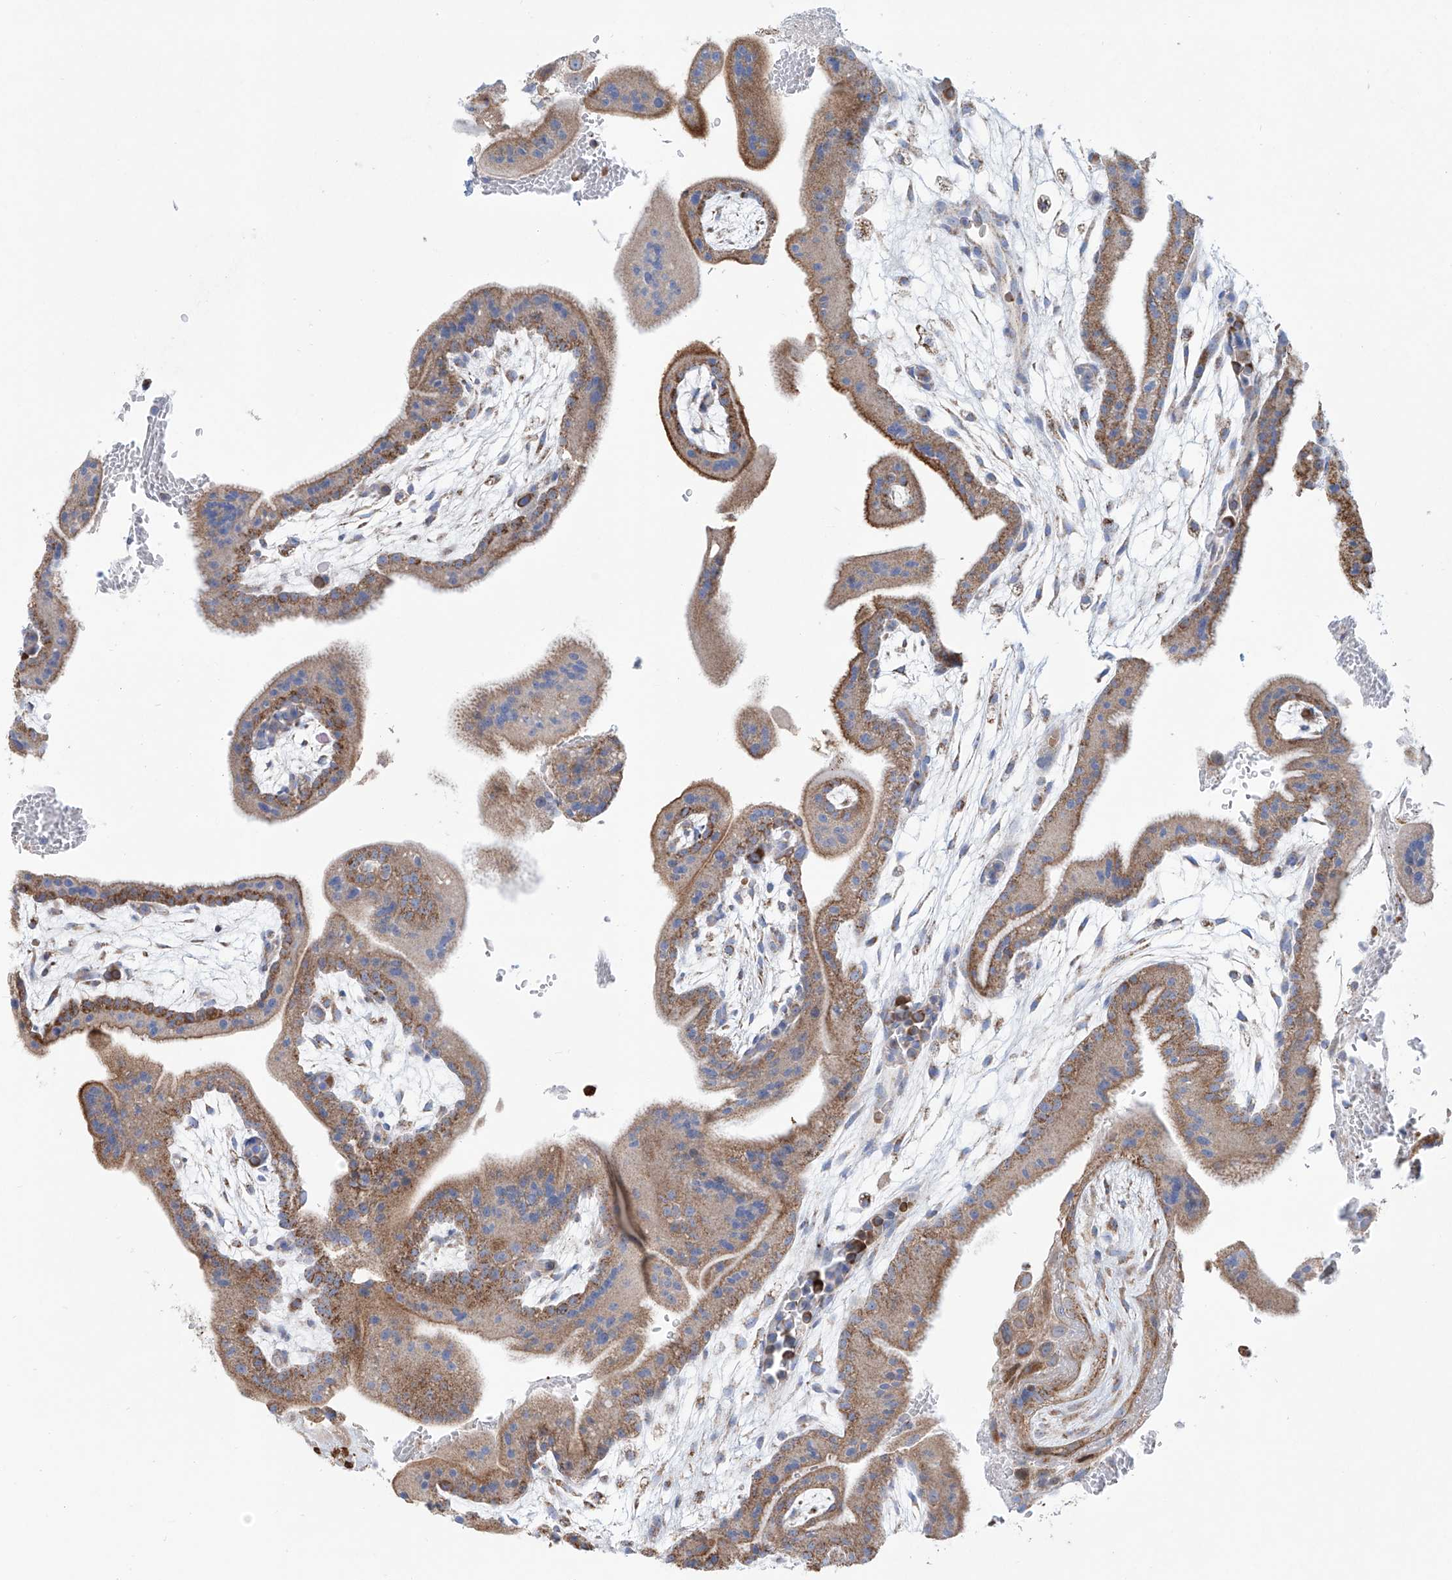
{"staining": {"intensity": "moderate", "quantity": "<25%", "location": "cytoplasmic/membranous"}, "tissue": "placenta", "cell_type": "Trophoblastic cells", "image_type": "normal", "snomed": [{"axis": "morphology", "description": "Normal tissue, NOS"}, {"axis": "topography", "description": "Placenta"}], "caption": "Protein staining of benign placenta demonstrates moderate cytoplasmic/membranous staining in about <25% of trophoblastic cells.", "gene": "ALDH6A1", "patient": {"sex": "female", "age": 35}}